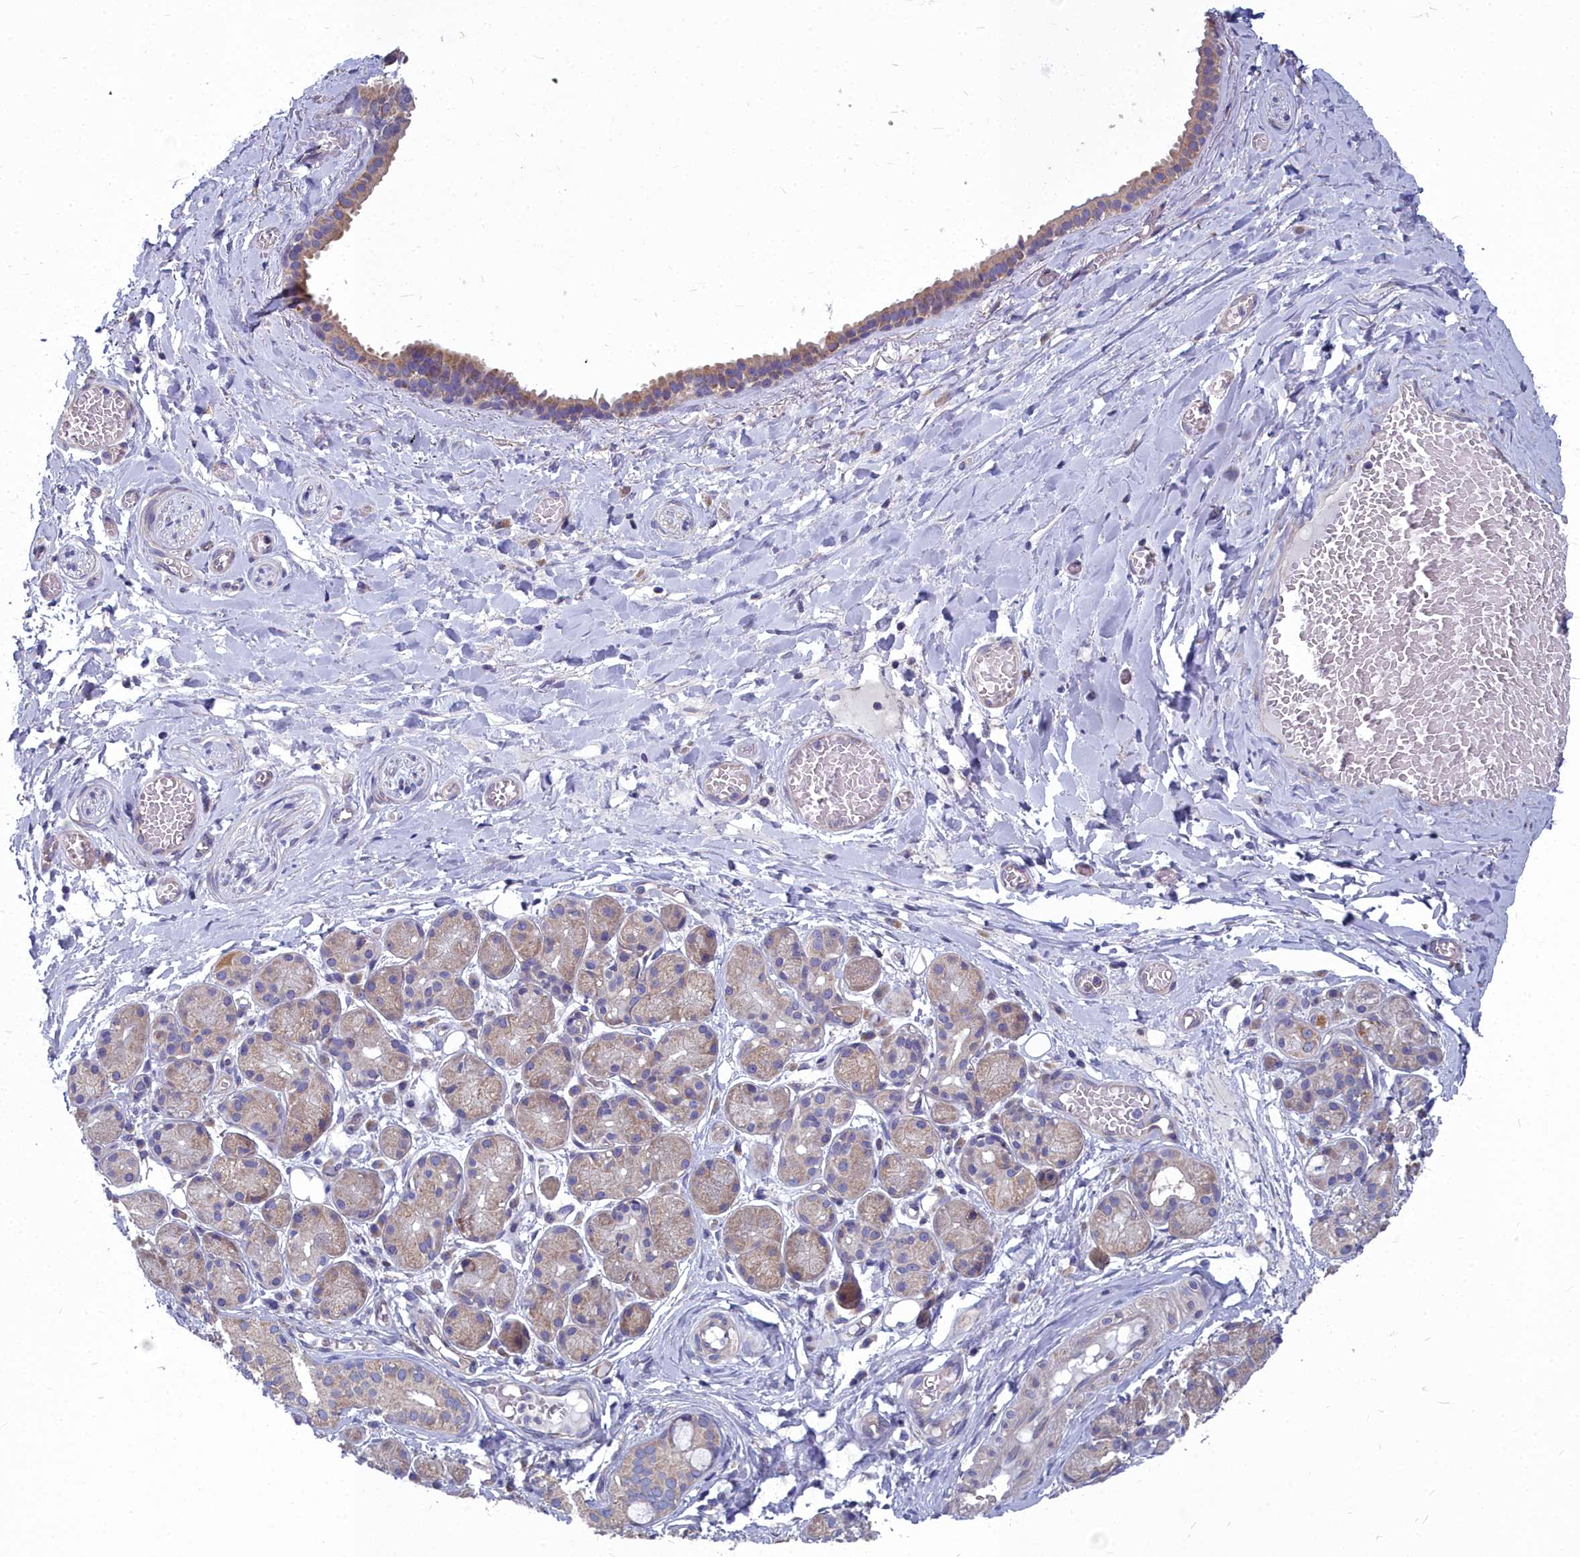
{"staining": {"intensity": "negative", "quantity": "none", "location": "none"}, "tissue": "adipose tissue", "cell_type": "Adipocytes", "image_type": "normal", "snomed": [{"axis": "morphology", "description": "Normal tissue, NOS"}, {"axis": "topography", "description": "Salivary gland"}, {"axis": "topography", "description": "Peripheral nerve tissue"}], "caption": "An immunohistochemistry image of benign adipose tissue is shown. There is no staining in adipocytes of adipose tissue. Brightfield microscopy of immunohistochemistry stained with DAB (brown) and hematoxylin (blue), captured at high magnification.", "gene": "COX20", "patient": {"sex": "male", "age": 62}}